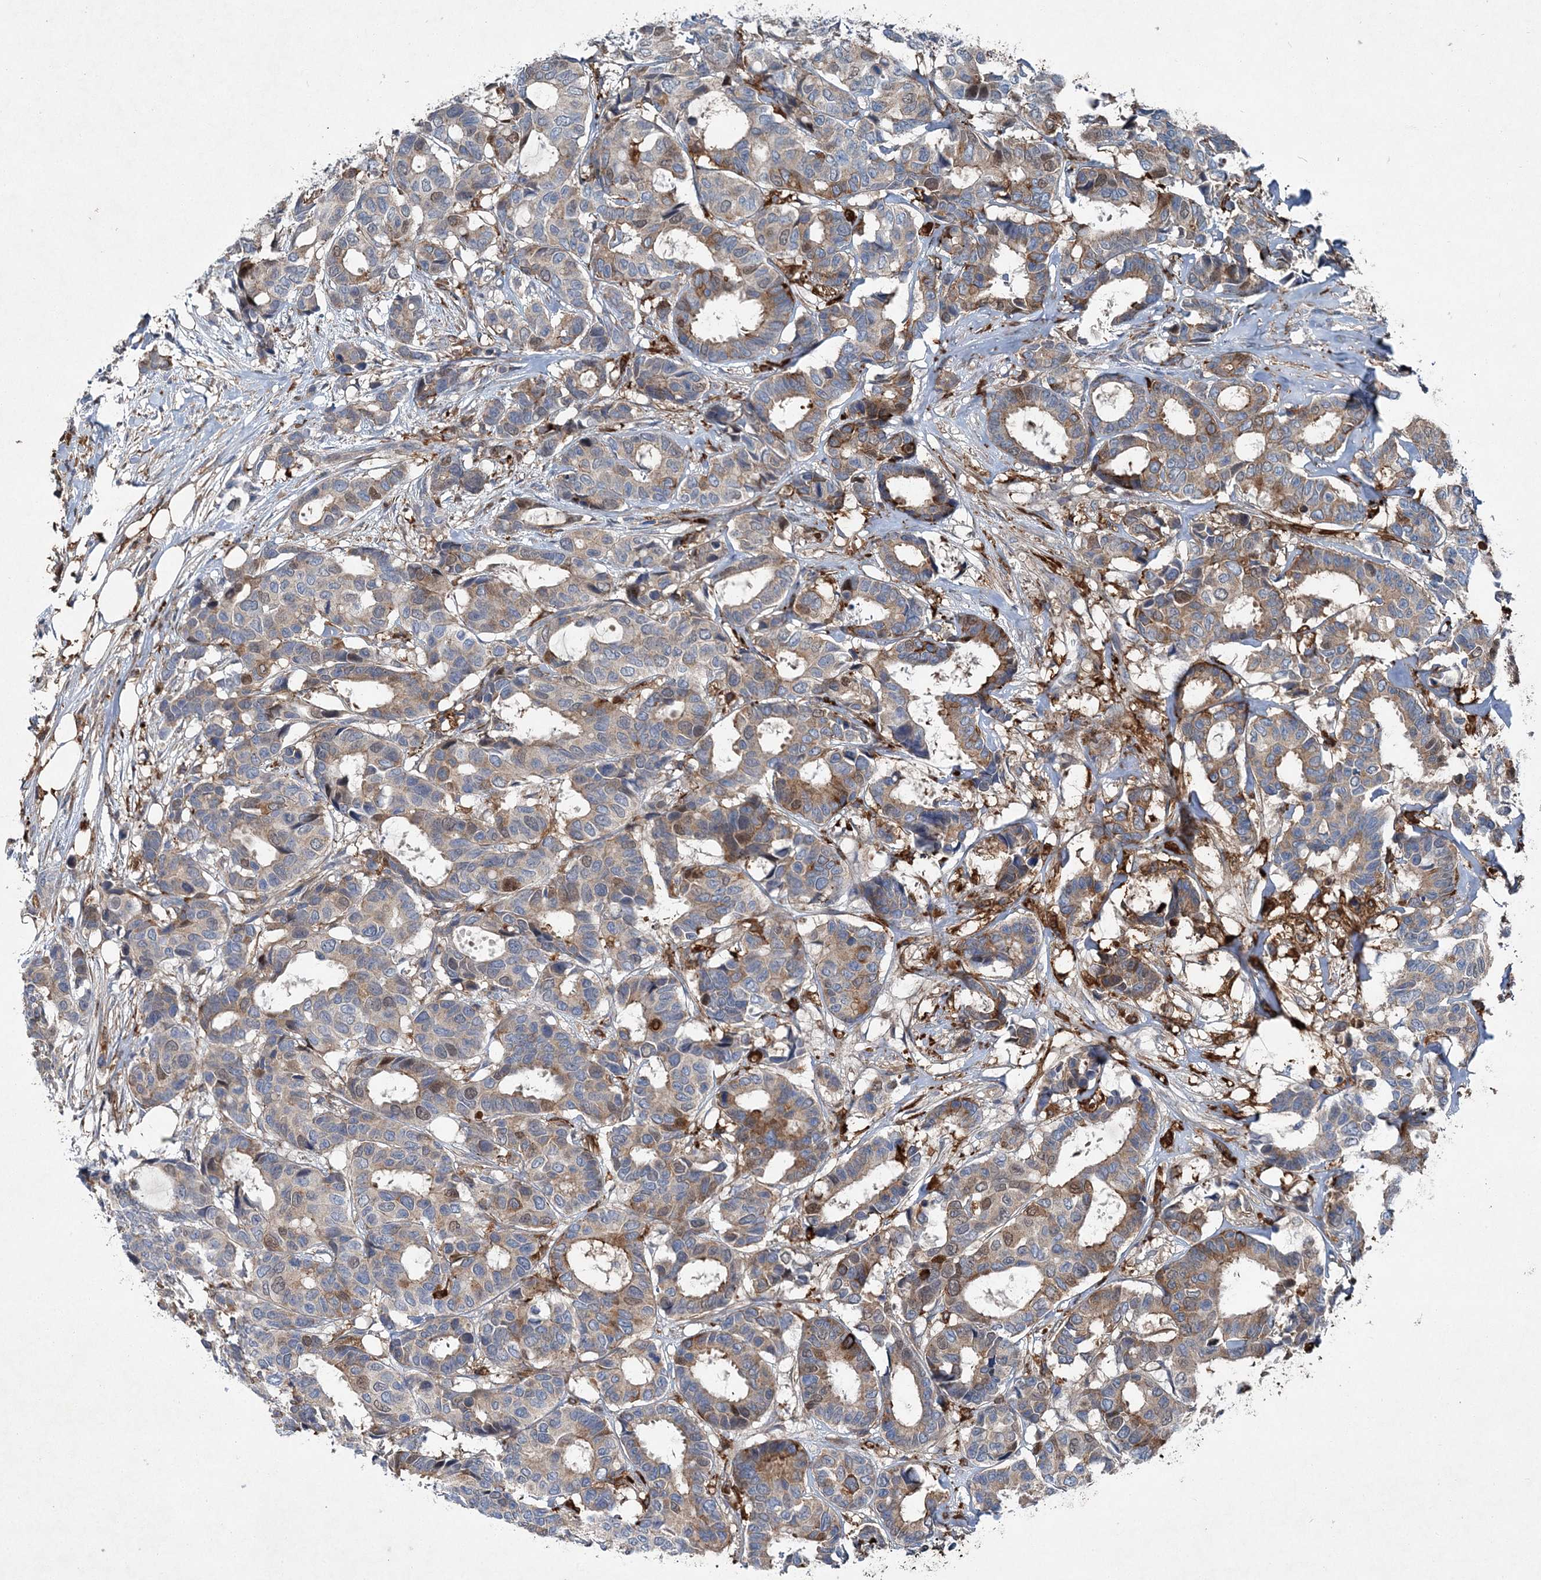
{"staining": {"intensity": "moderate", "quantity": "25%-75%", "location": "cytoplasmic/membranous"}, "tissue": "breast cancer", "cell_type": "Tumor cells", "image_type": "cancer", "snomed": [{"axis": "morphology", "description": "Duct carcinoma"}, {"axis": "topography", "description": "Breast"}], "caption": "This is a photomicrograph of immunohistochemistry (IHC) staining of breast cancer (invasive ductal carcinoma), which shows moderate expression in the cytoplasmic/membranous of tumor cells.", "gene": "SPOPL", "patient": {"sex": "female", "age": 87}}